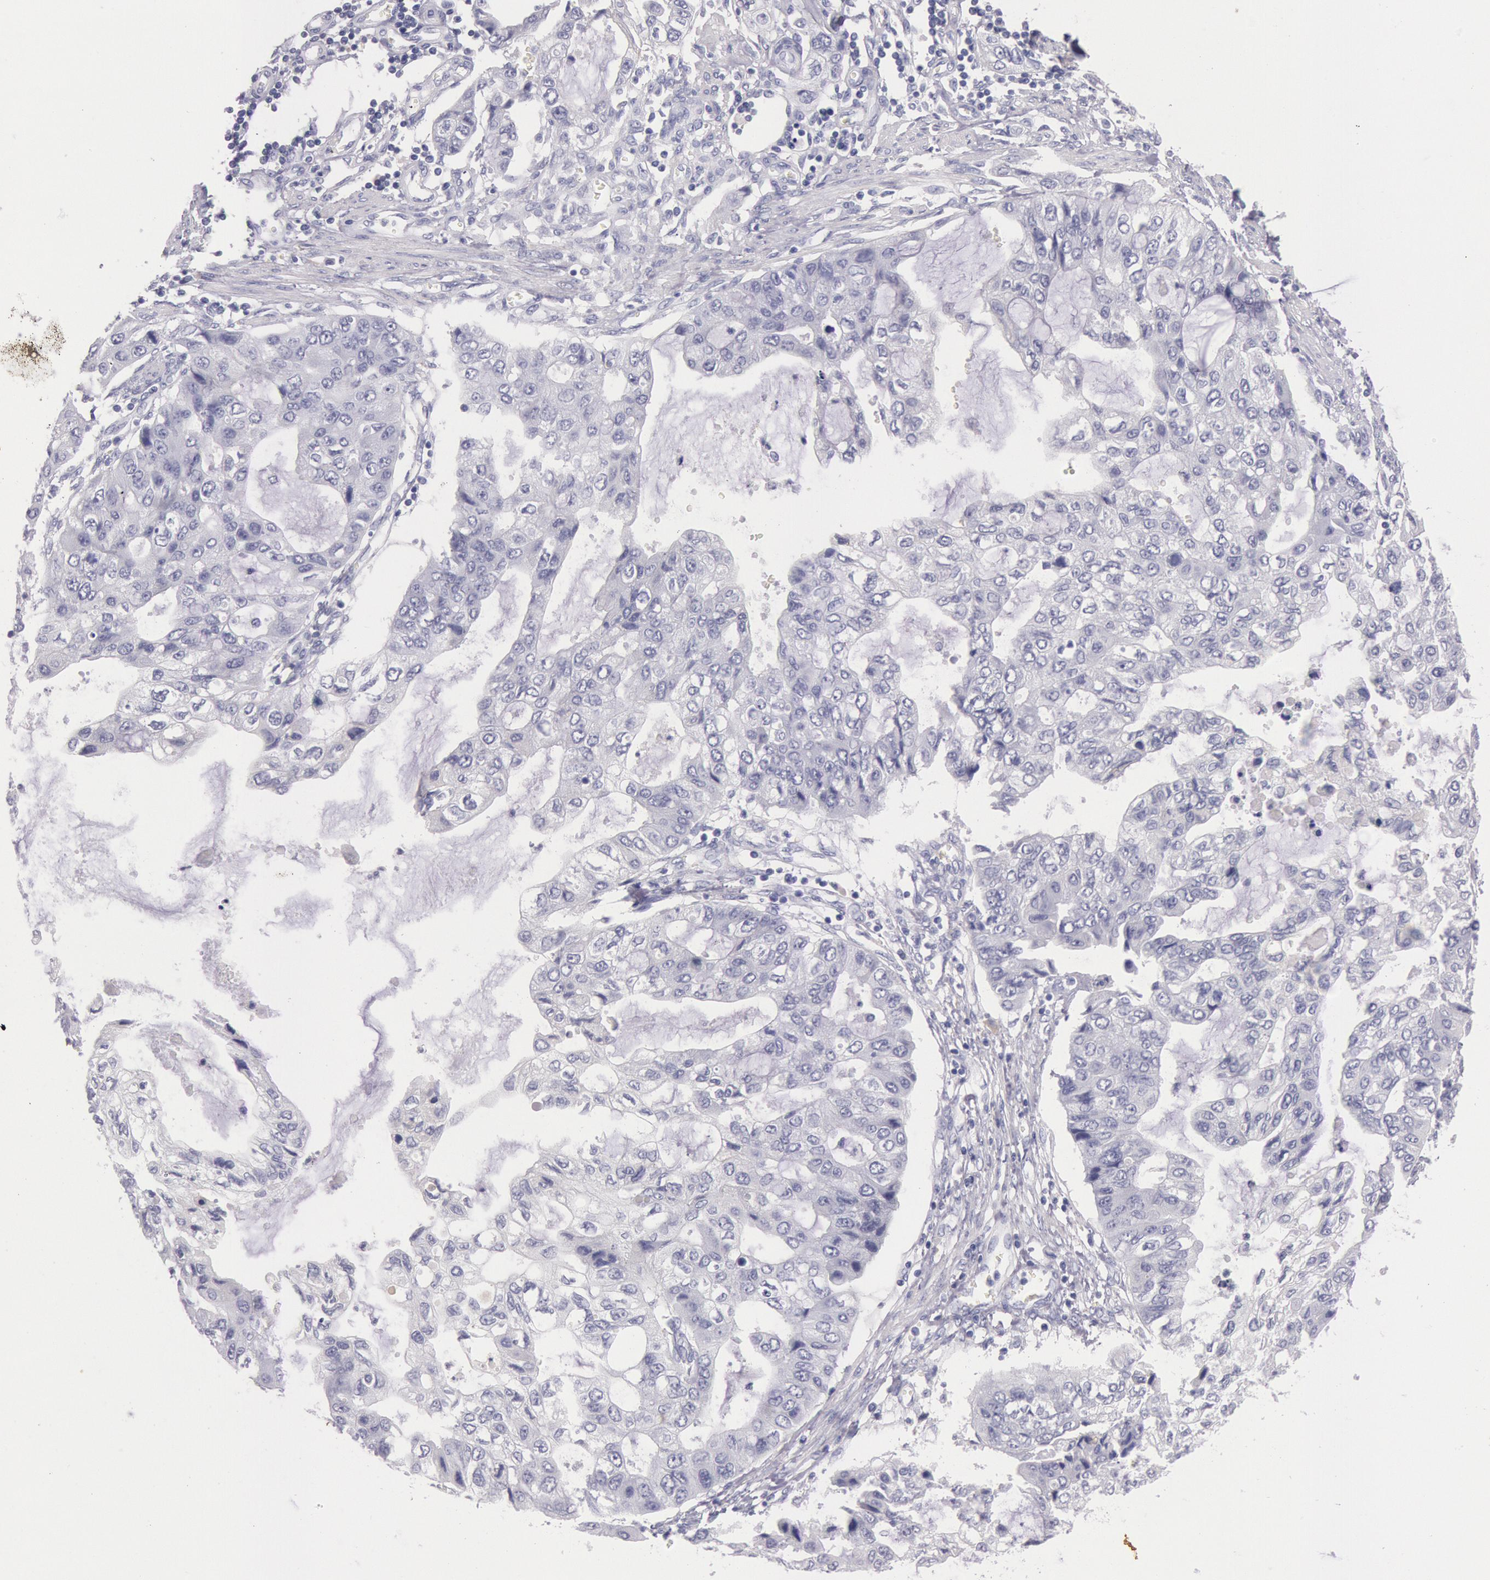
{"staining": {"intensity": "negative", "quantity": "none", "location": "none"}, "tissue": "stomach cancer", "cell_type": "Tumor cells", "image_type": "cancer", "snomed": [{"axis": "morphology", "description": "Adenocarcinoma, NOS"}, {"axis": "topography", "description": "Stomach, upper"}], "caption": "Stomach cancer (adenocarcinoma) was stained to show a protein in brown. There is no significant positivity in tumor cells.", "gene": "EGFR", "patient": {"sex": "female", "age": 52}}